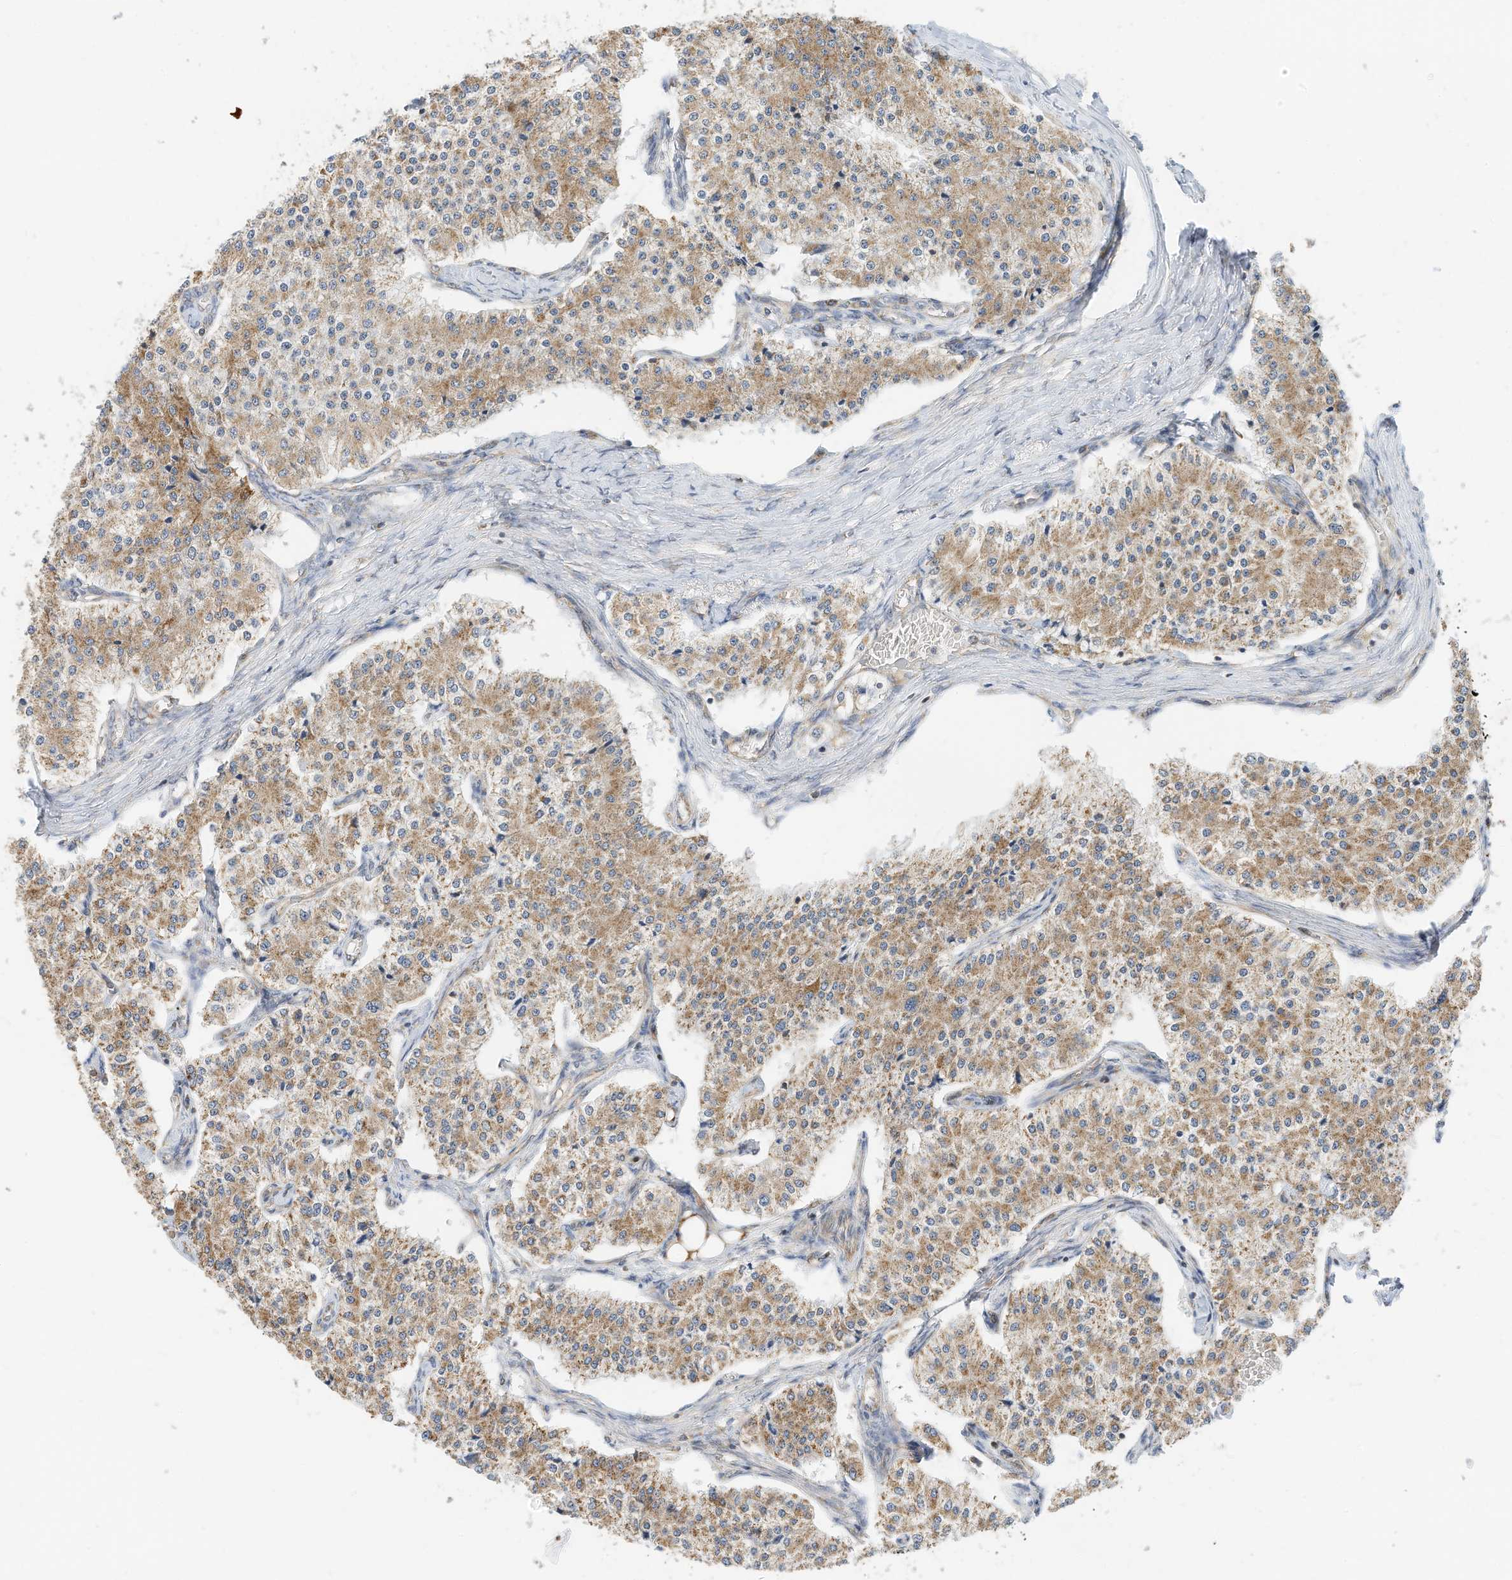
{"staining": {"intensity": "moderate", "quantity": ">75%", "location": "cytoplasmic/membranous"}, "tissue": "carcinoid", "cell_type": "Tumor cells", "image_type": "cancer", "snomed": [{"axis": "morphology", "description": "Carcinoid, malignant, NOS"}, {"axis": "topography", "description": "Colon"}], "caption": "About >75% of tumor cells in human carcinoid display moderate cytoplasmic/membranous protein positivity as visualized by brown immunohistochemical staining.", "gene": "METTL6", "patient": {"sex": "female", "age": 52}}